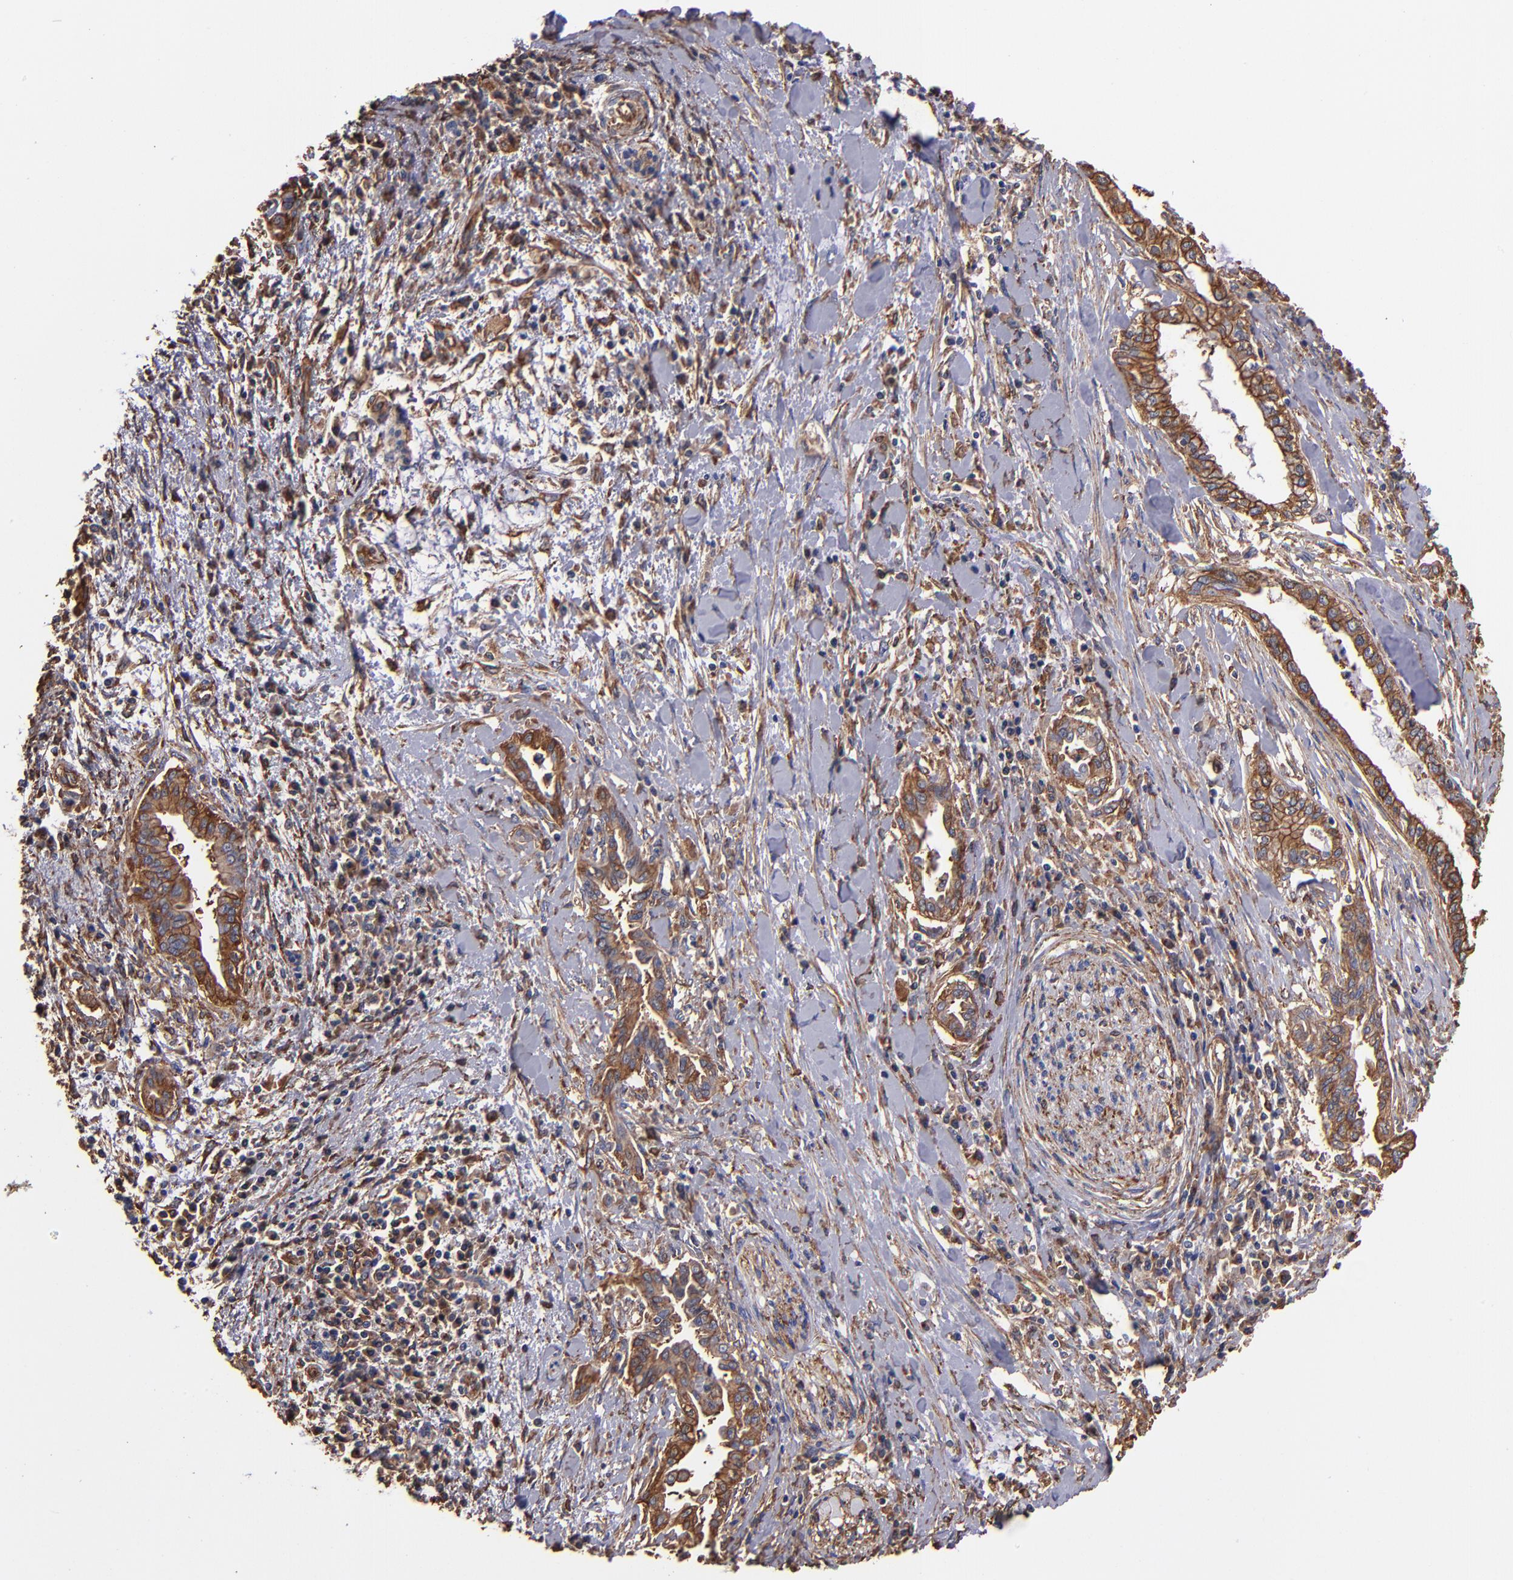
{"staining": {"intensity": "moderate", "quantity": ">75%", "location": "cytoplasmic/membranous"}, "tissue": "pancreatic cancer", "cell_type": "Tumor cells", "image_type": "cancer", "snomed": [{"axis": "morphology", "description": "Adenocarcinoma, NOS"}, {"axis": "topography", "description": "Pancreas"}], "caption": "The photomicrograph reveals immunohistochemical staining of adenocarcinoma (pancreatic). There is moderate cytoplasmic/membranous expression is appreciated in about >75% of tumor cells.", "gene": "MVP", "patient": {"sex": "female", "age": 64}}